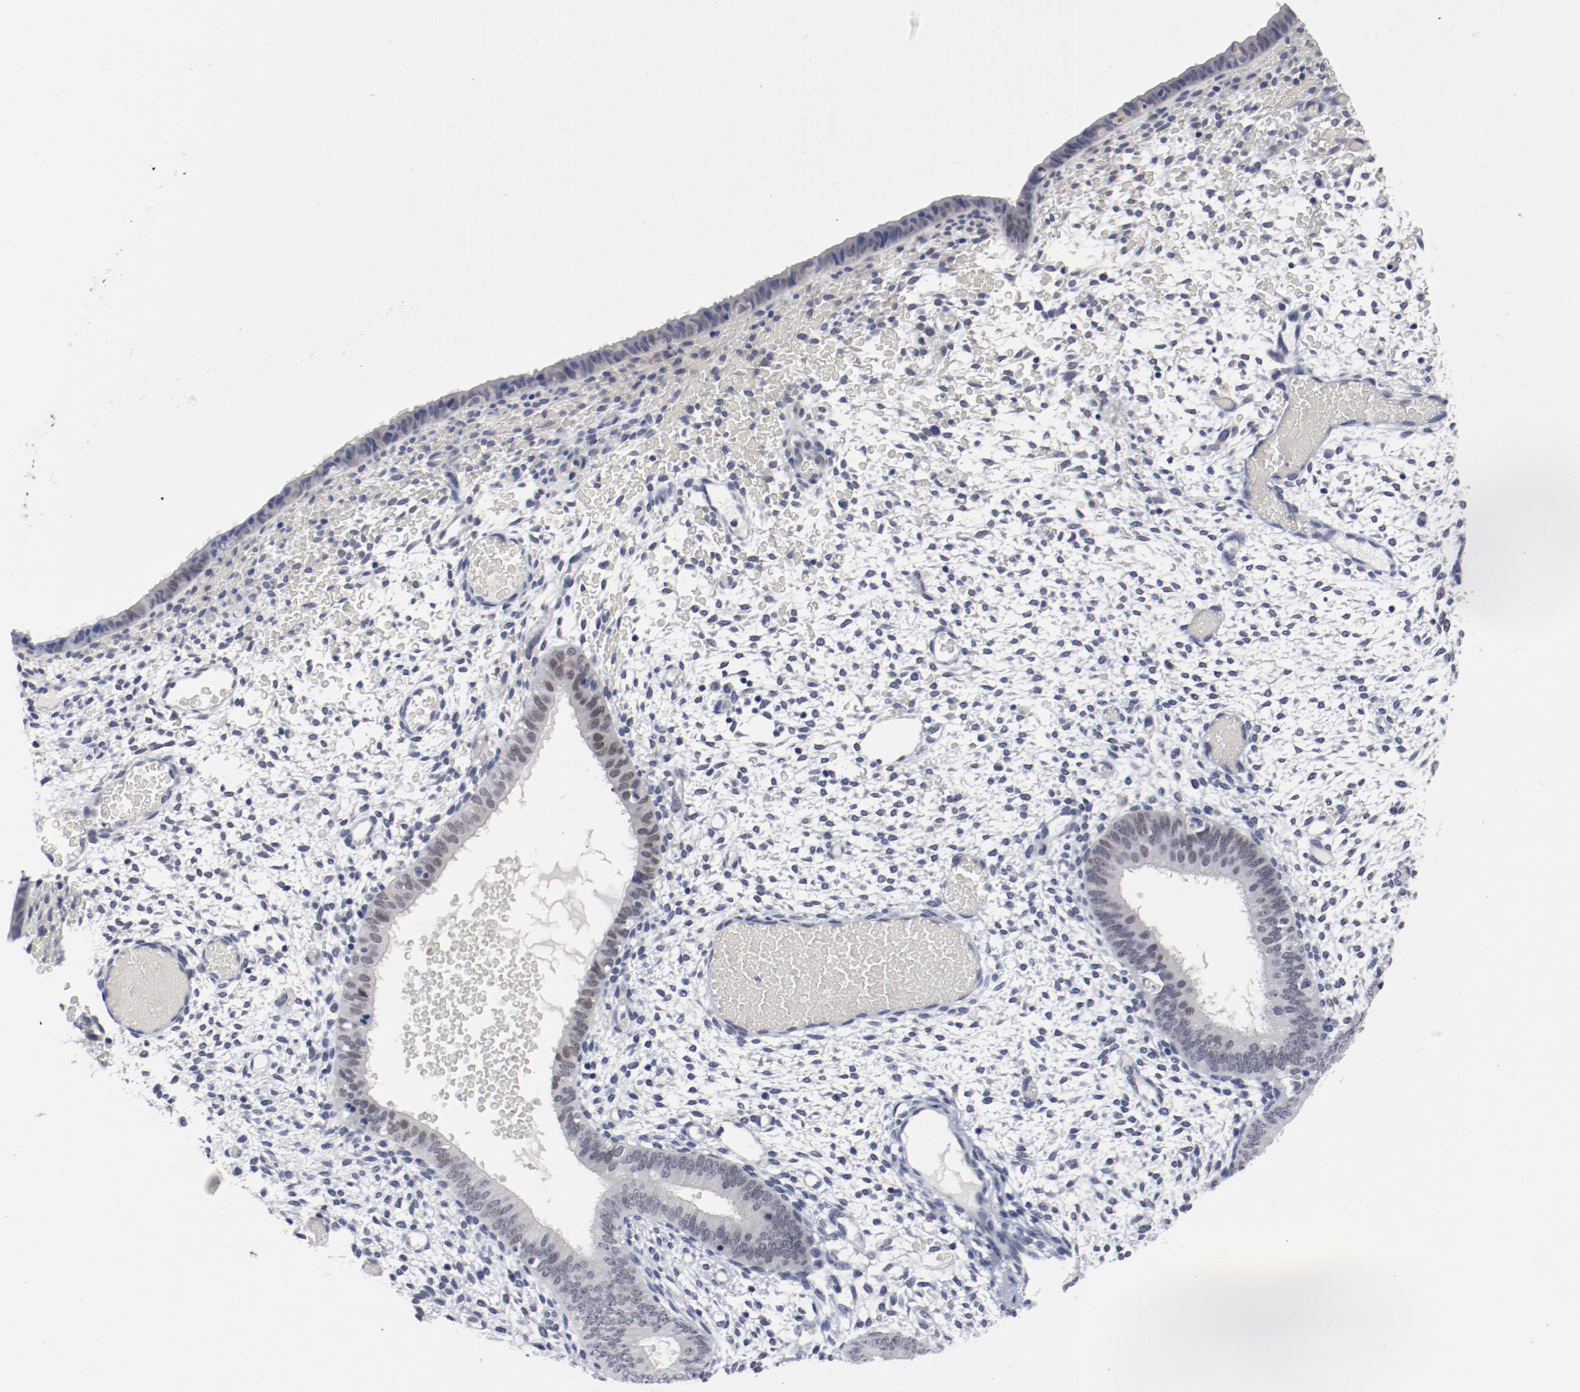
{"staining": {"intensity": "negative", "quantity": "none", "location": "none"}, "tissue": "endometrium", "cell_type": "Cells in endometrial stroma", "image_type": "normal", "snomed": [{"axis": "morphology", "description": "Normal tissue, NOS"}, {"axis": "topography", "description": "Endometrium"}], "caption": "This is a micrograph of immunohistochemistry staining of benign endometrium, which shows no staining in cells in endometrial stroma. (Immunohistochemistry, brightfield microscopy, high magnification).", "gene": "ANKLE2", "patient": {"sex": "female", "age": 42}}